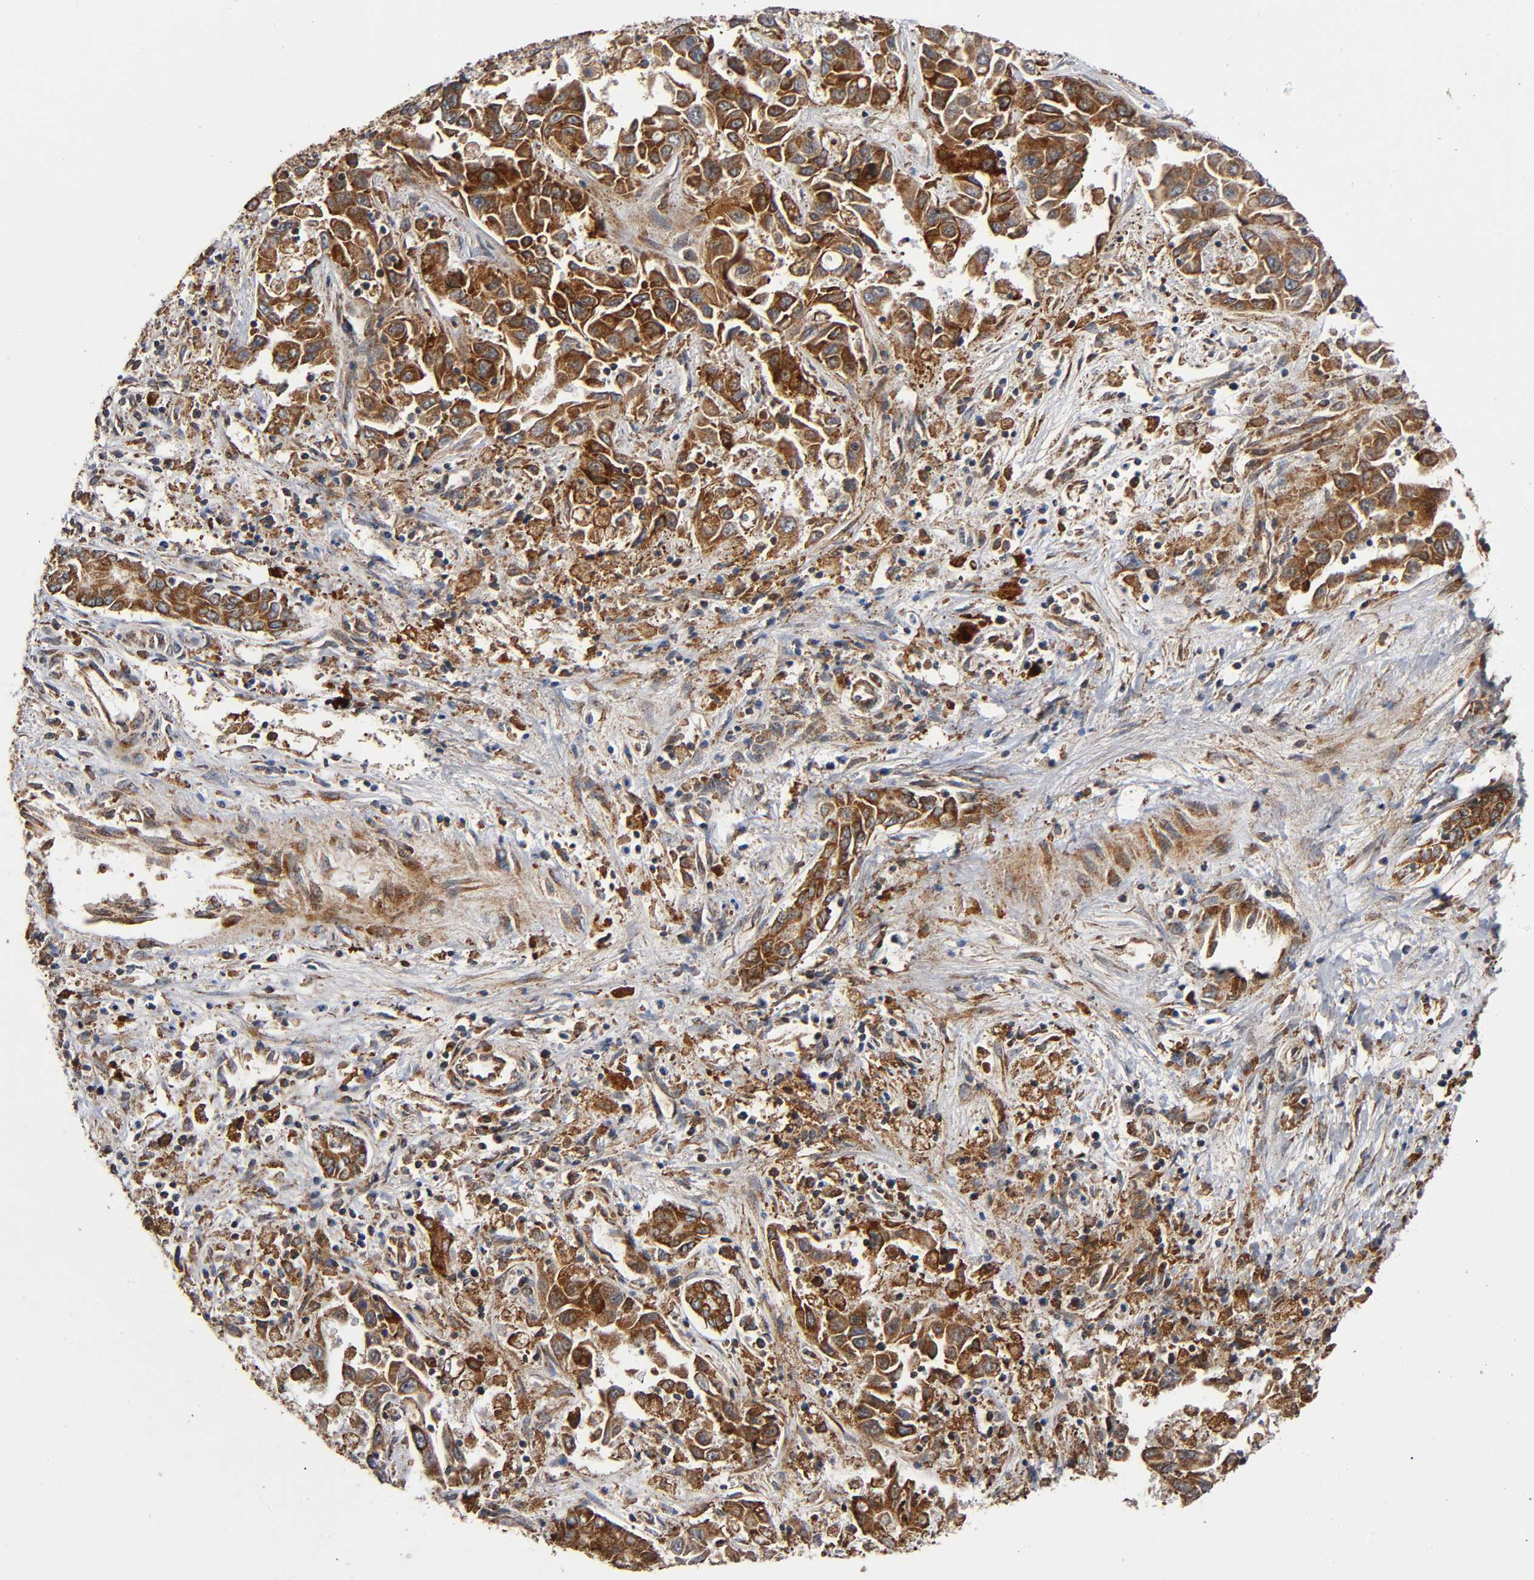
{"staining": {"intensity": "moderate", "quantity": "25%-75%", "location": "cytoplasmic/membranous"}, "tissue": "liver cancer", "cell_type": "Tumor cells", "image_type": "cancer", "snomed": [{"axis": "morphology", "description": "Cholangiocarcinoma"}, {"axis": "topography", "description": "Liver"}], "caption": "Immunohistochemistry image of liver cancer (cholangiocarcinoma) stained for a protein (brown), which demonstrates medium levels of moderate cytoplasmic/membranous positivity in approximately 25%-75% of tumor cells.", "gene": "MAP3K1", "patient": {"sex": "female", "age": 52}}